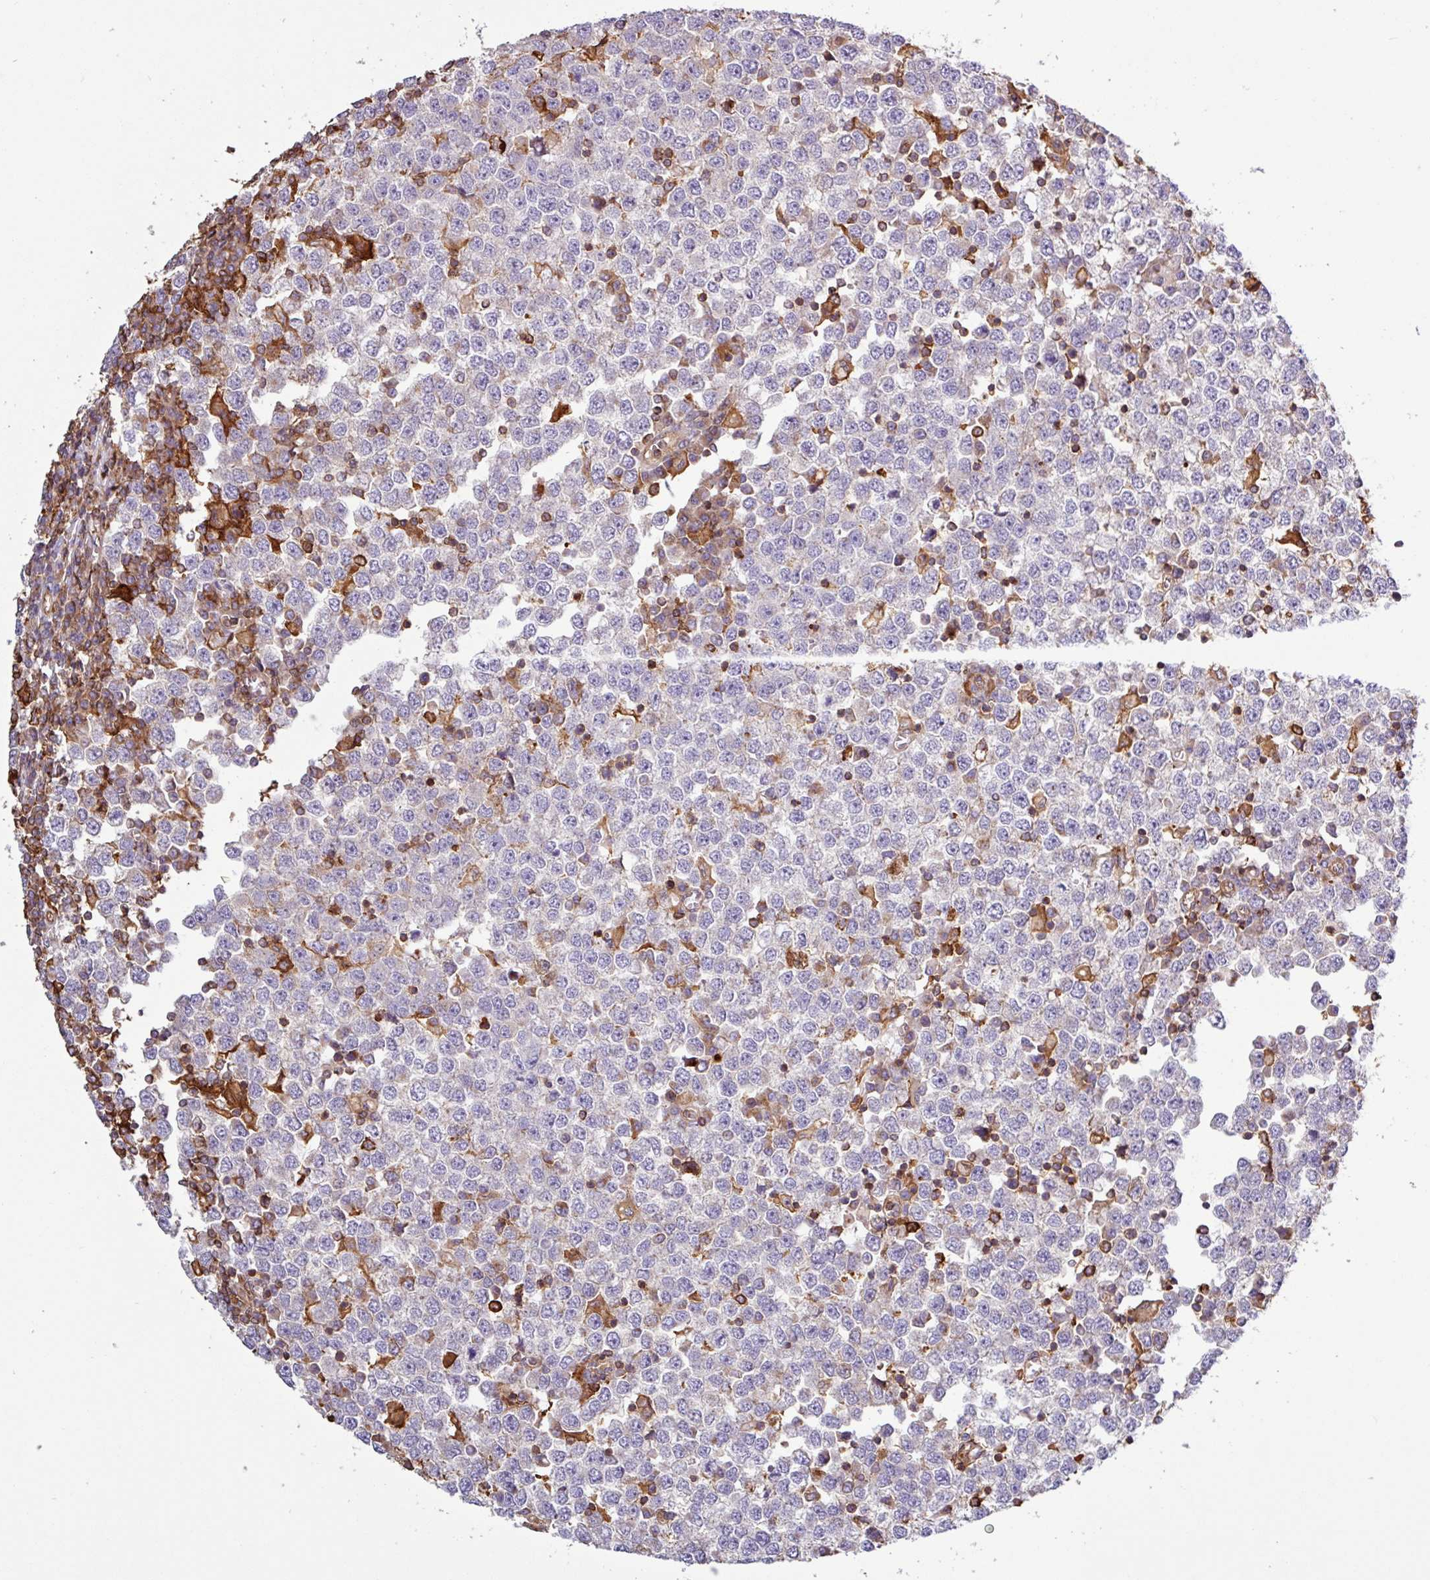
{"staining": {"intensity": "negative", "quantity": "none", "location": "none"}, "tissue": "testis cancer", "cell_type": "Tumor cells", "image_type": "cancer", "snomed": [{"axis": "morphology", "description": "Seminoma, NOS"}, {"axis": "topography", "description": "Testis"}], "caption": "A high-resolution image shows IHC staining of testis cancer (seminoma), which demonstrates no significant staining in tumor cells.", "gene": "ACTR3", "patient": {"sex": "male", "age": 65}}